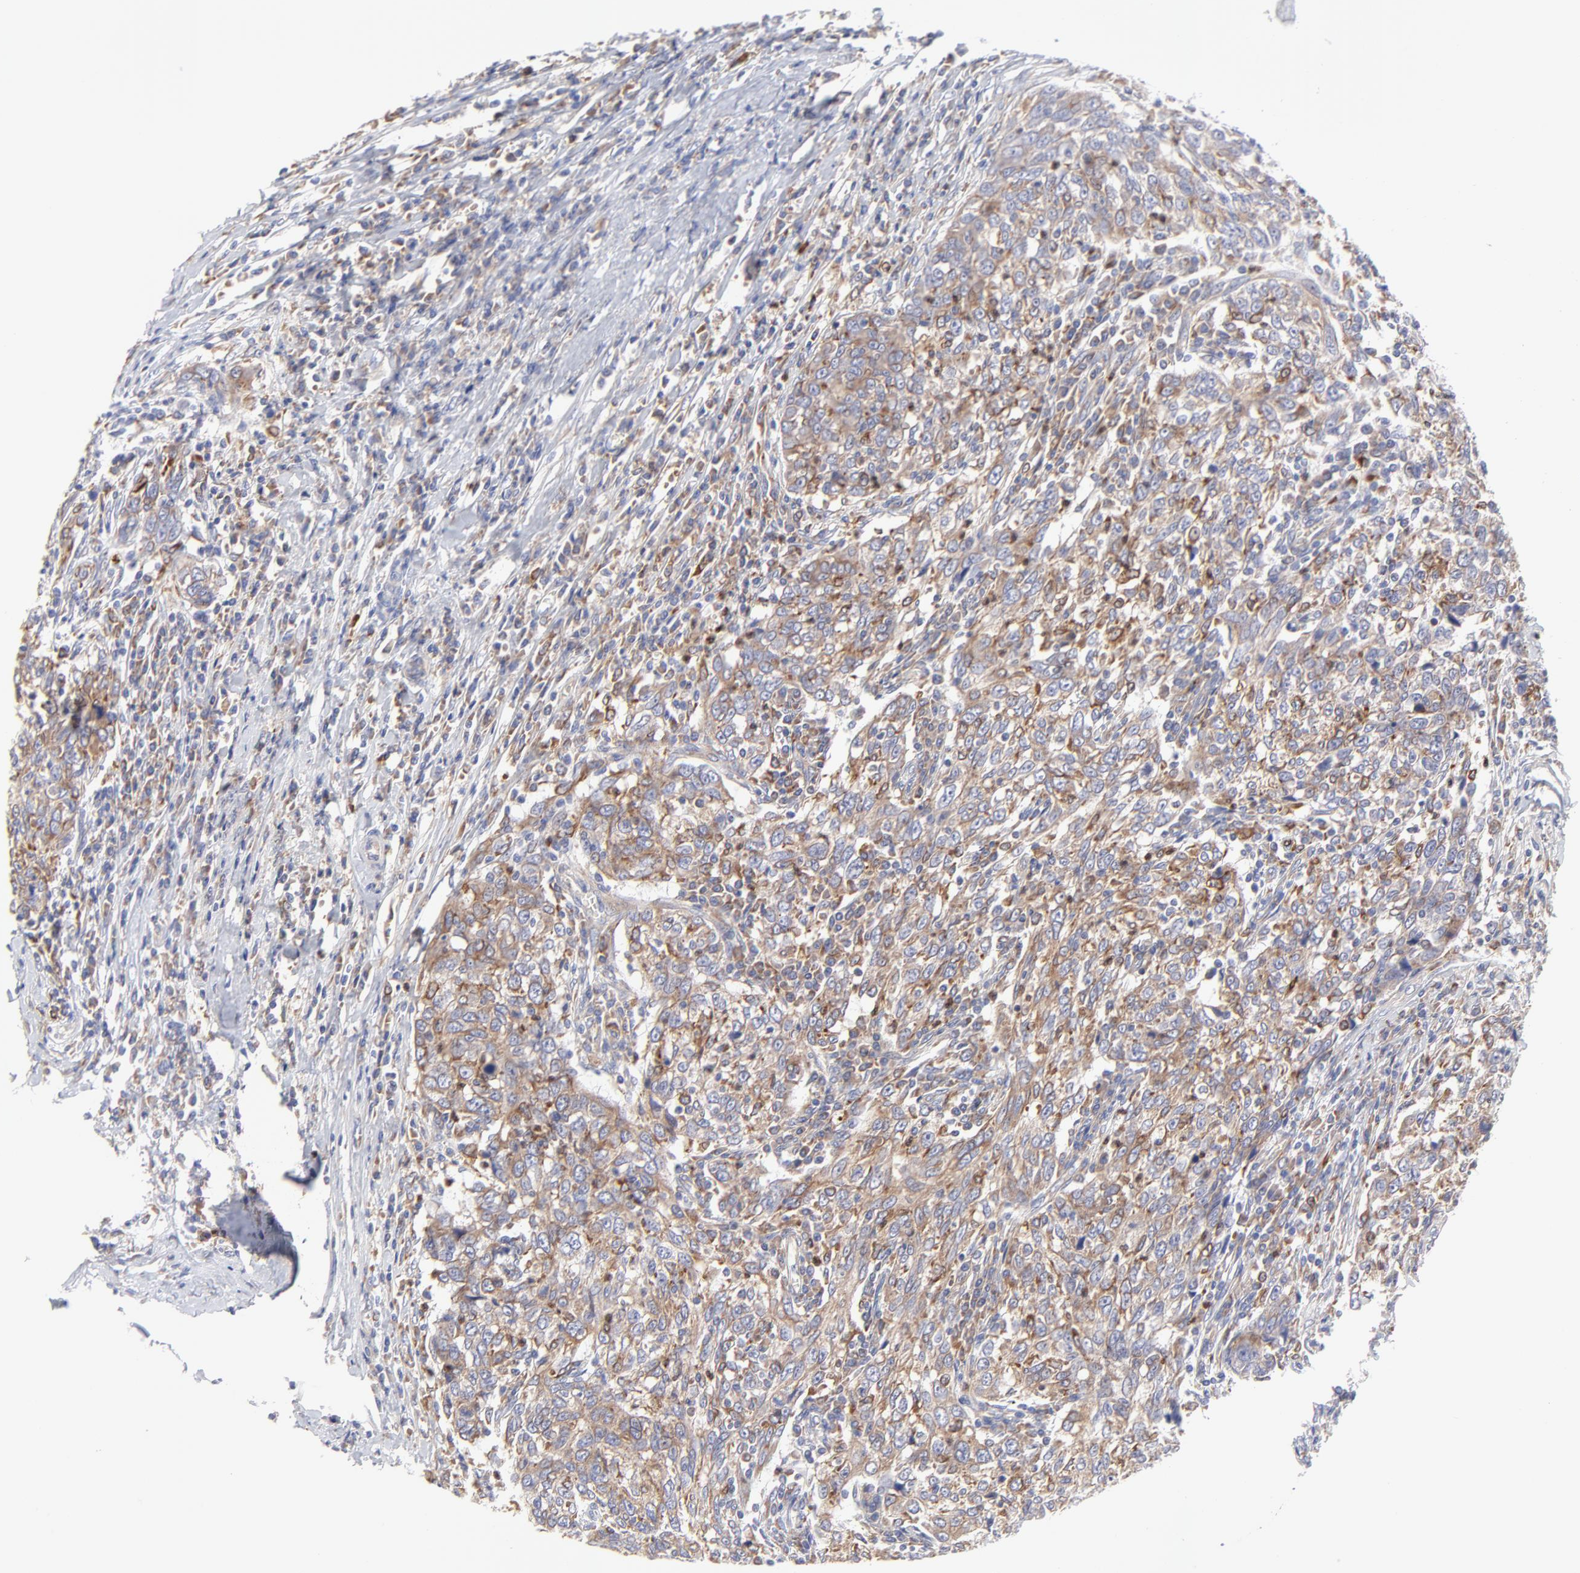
{"staining": {"intensity": "moderate", "quantity": ">75%", "location": "cytoplasmic/membranous"}, "tissue": "breast cancer", "cell_type": "Tumor cells", "image_type": "cancer", "snomed": [{"axis": "morphology", "description": "Duct carcinoma"}, {"axis": "topography", "description": "Breast"}], "caption": "Human intraductal carcinoma (breast) stained for a protein (brown) exhibits moderate cytoplasmic/membranous positive expression in approximately >75% of tumor cells.", "gene": "MOSPD2", "patient": {"sex": "female", "age": 50}}